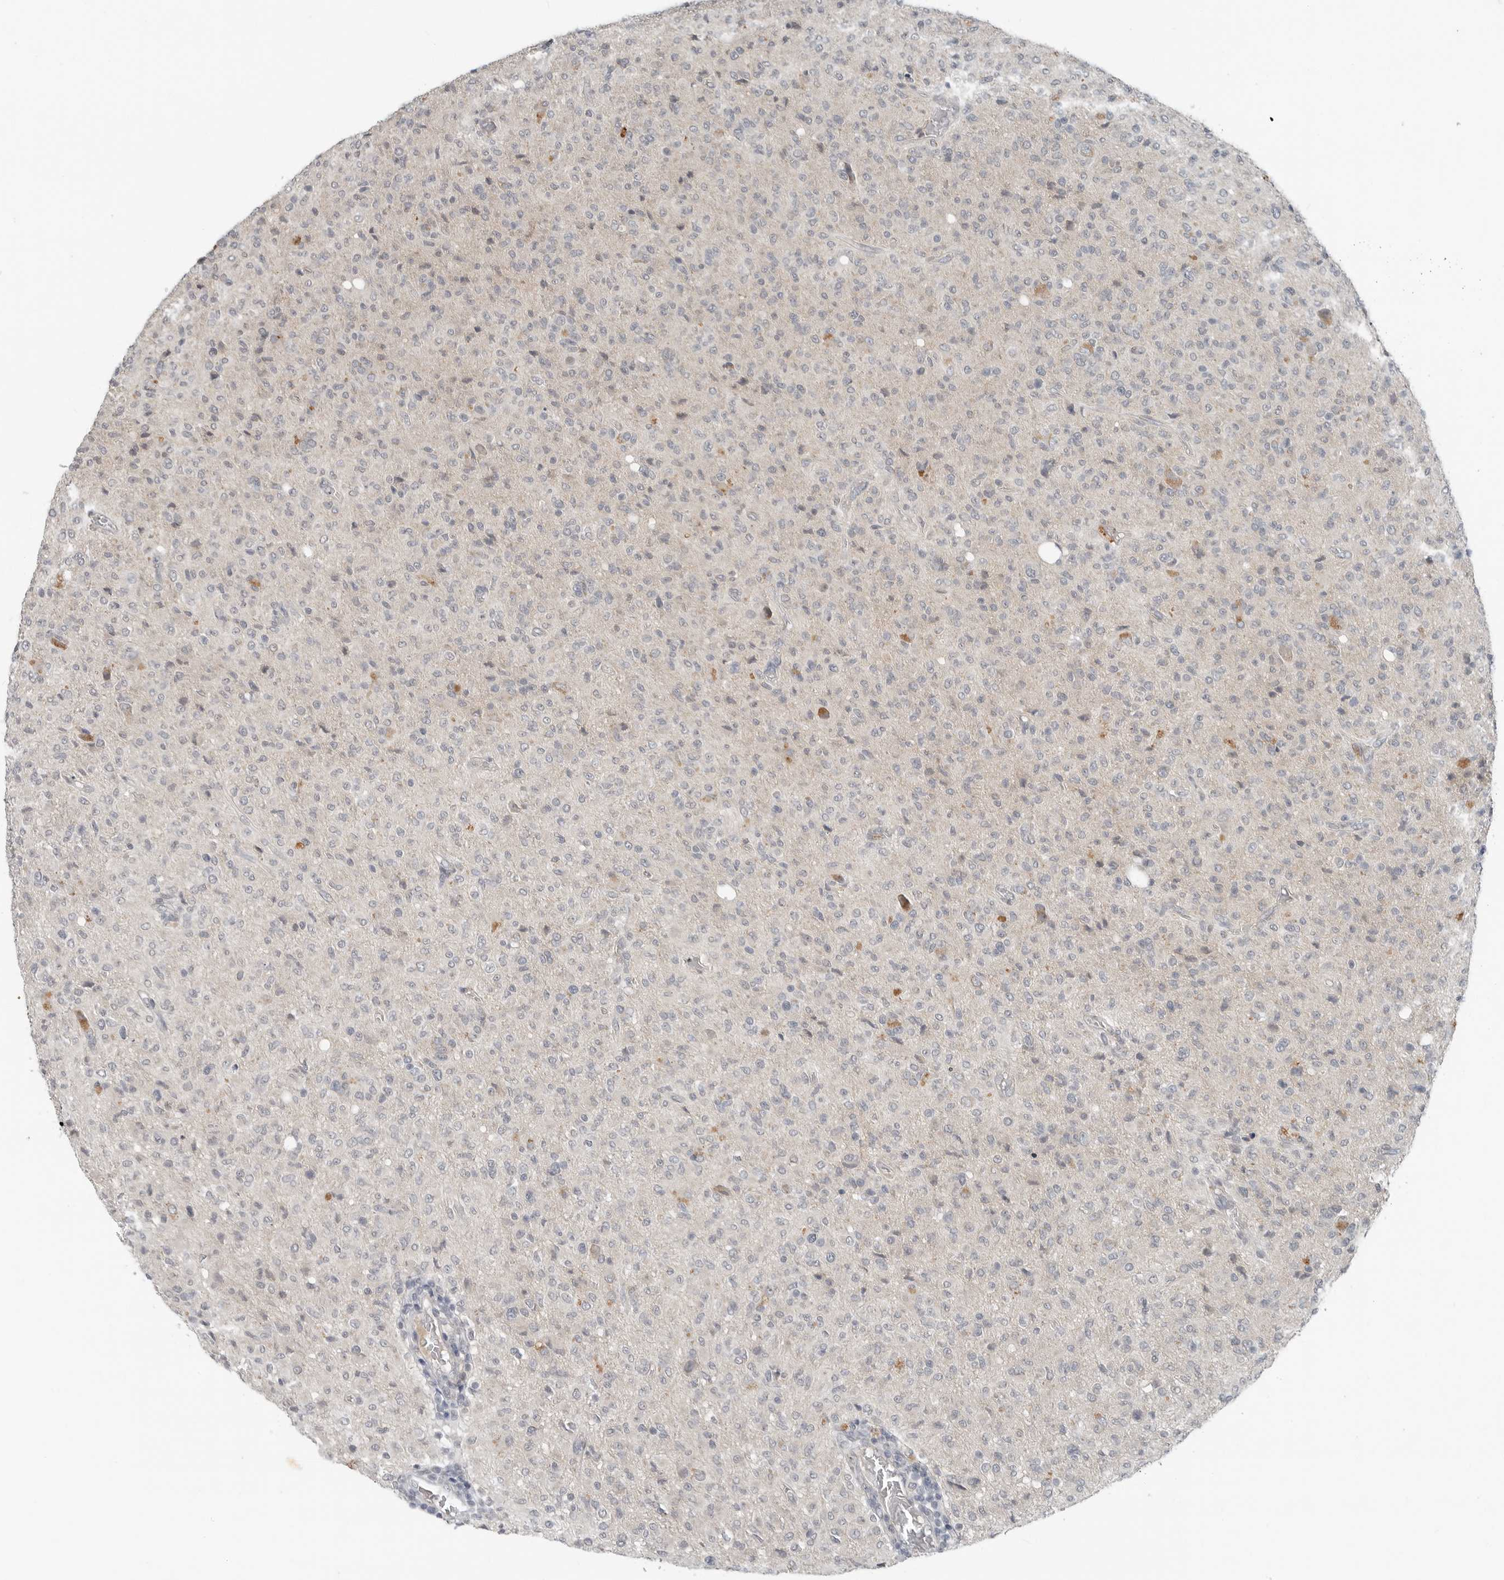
{"staining": {"intensity": "negative", "quantity": "none", "location": "none"}, "tissue": "glioma", "cell_type": "Tumor cells", "image_type": "cancer", "snomed": [{"axis": "morphology", "description": "Glioma, malignant, High grade"}, {"axis": "topography", "description": "Brain"}], "caption": "Glioma was stained to show a protein in brown. There is no significant expression in tumor cells. (Brightfield microscopy of DAB immunohistochemistry at high magnification).", "gene": "FCRLB", "patient": {"sex": "female", "age": 57}}